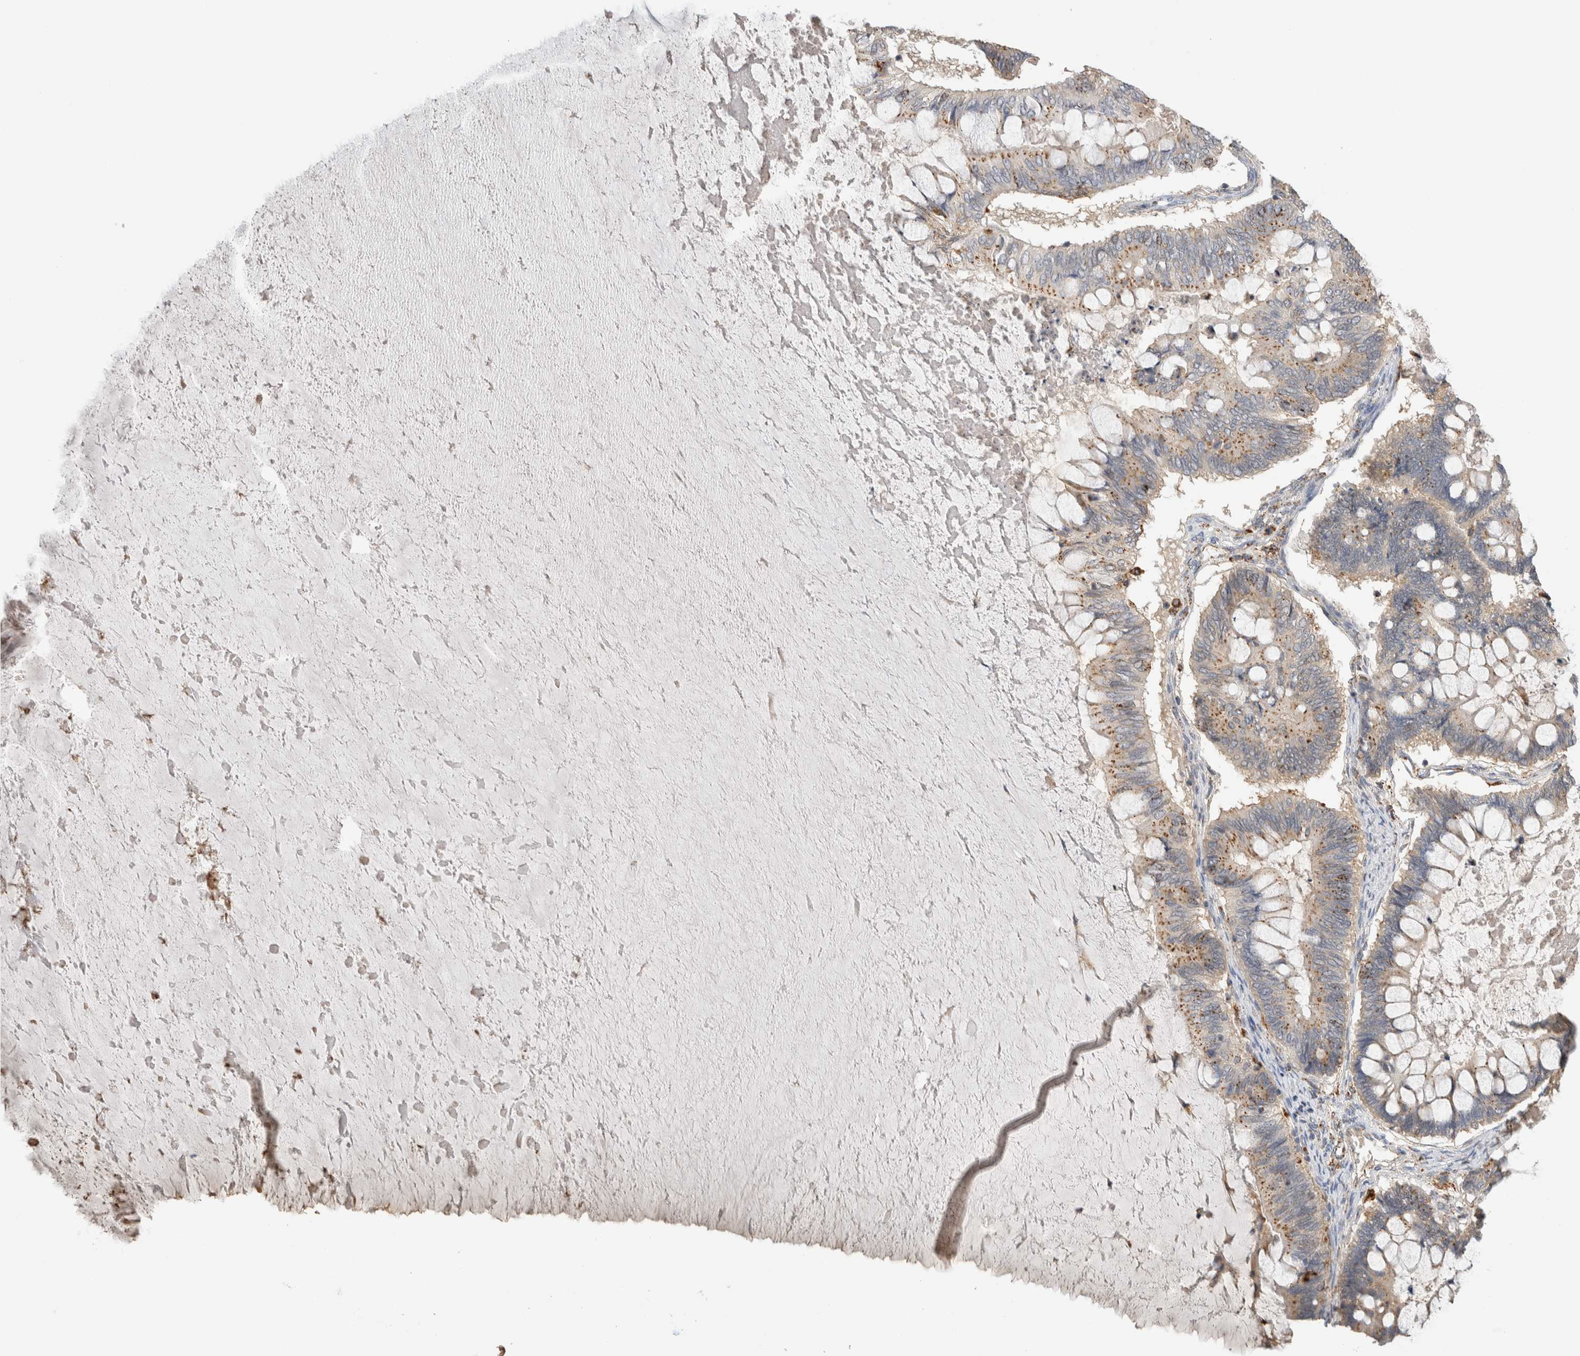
{"staining": {"intensity": "moderate", "quantity": "25%-75%", "location": "cytoplasmic/membranous"}, "tissue": "ovarian cancer", "cell_type": "Tumor cells", "image_type": "cancer", "snomed": [{"axis": "morphology", "description": "Cystadenocarcinoma, mucinous, NOS"}, {"axis": "topography", "description": "Ovary"}], "caption": "Mucinous cystadenocarcinoma (ovarian) stained with a protein marker exhibits moderate staining in tumor cells.", "gene": "GNS", "patient": {"sex": "female", "age": 61}}